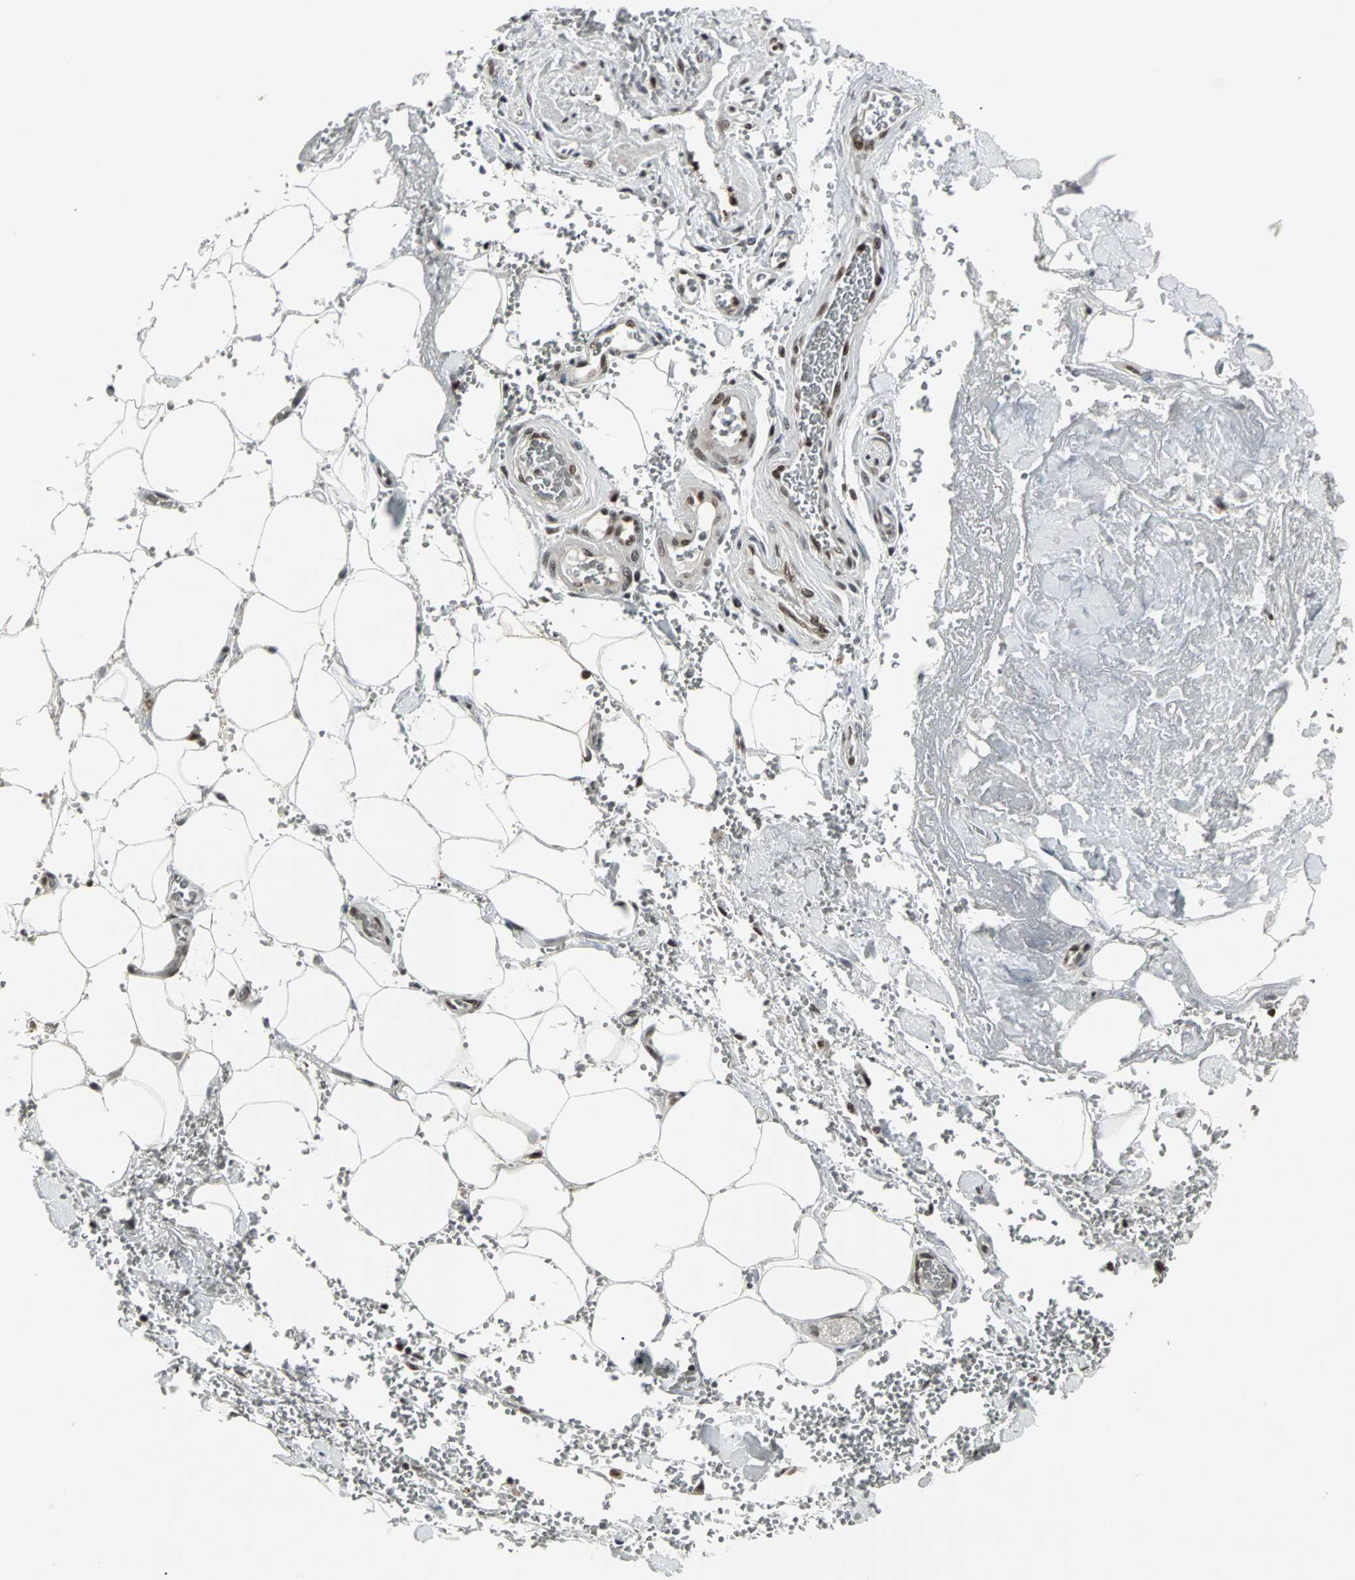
{"staining": {"intensity": "moderate", "quantity": ">75%", "location": "nuclear"}, "tissue": "adipose tissue", "cell_type": "Adipocytes", "image_type": "normal", "snomed": [{"axis": "morphology", "description": "Normal tissue, NOS"}, {"axis": "morphology", "description": "Cholangiocarcinoma"}, {"axis": "topography", "description": "Liver"}, {"axis": "topography", "description": "Peripheral nerve tissue"}], "caption": "IHC micrograph of unremarkable adipose tissue stained for a protein (brown), which demonstrates medium levels of moderate nuclear staining in about >75% of adipocytes.", "gene": "PNKP", "patient": {"sex": "male", "age": 50}}